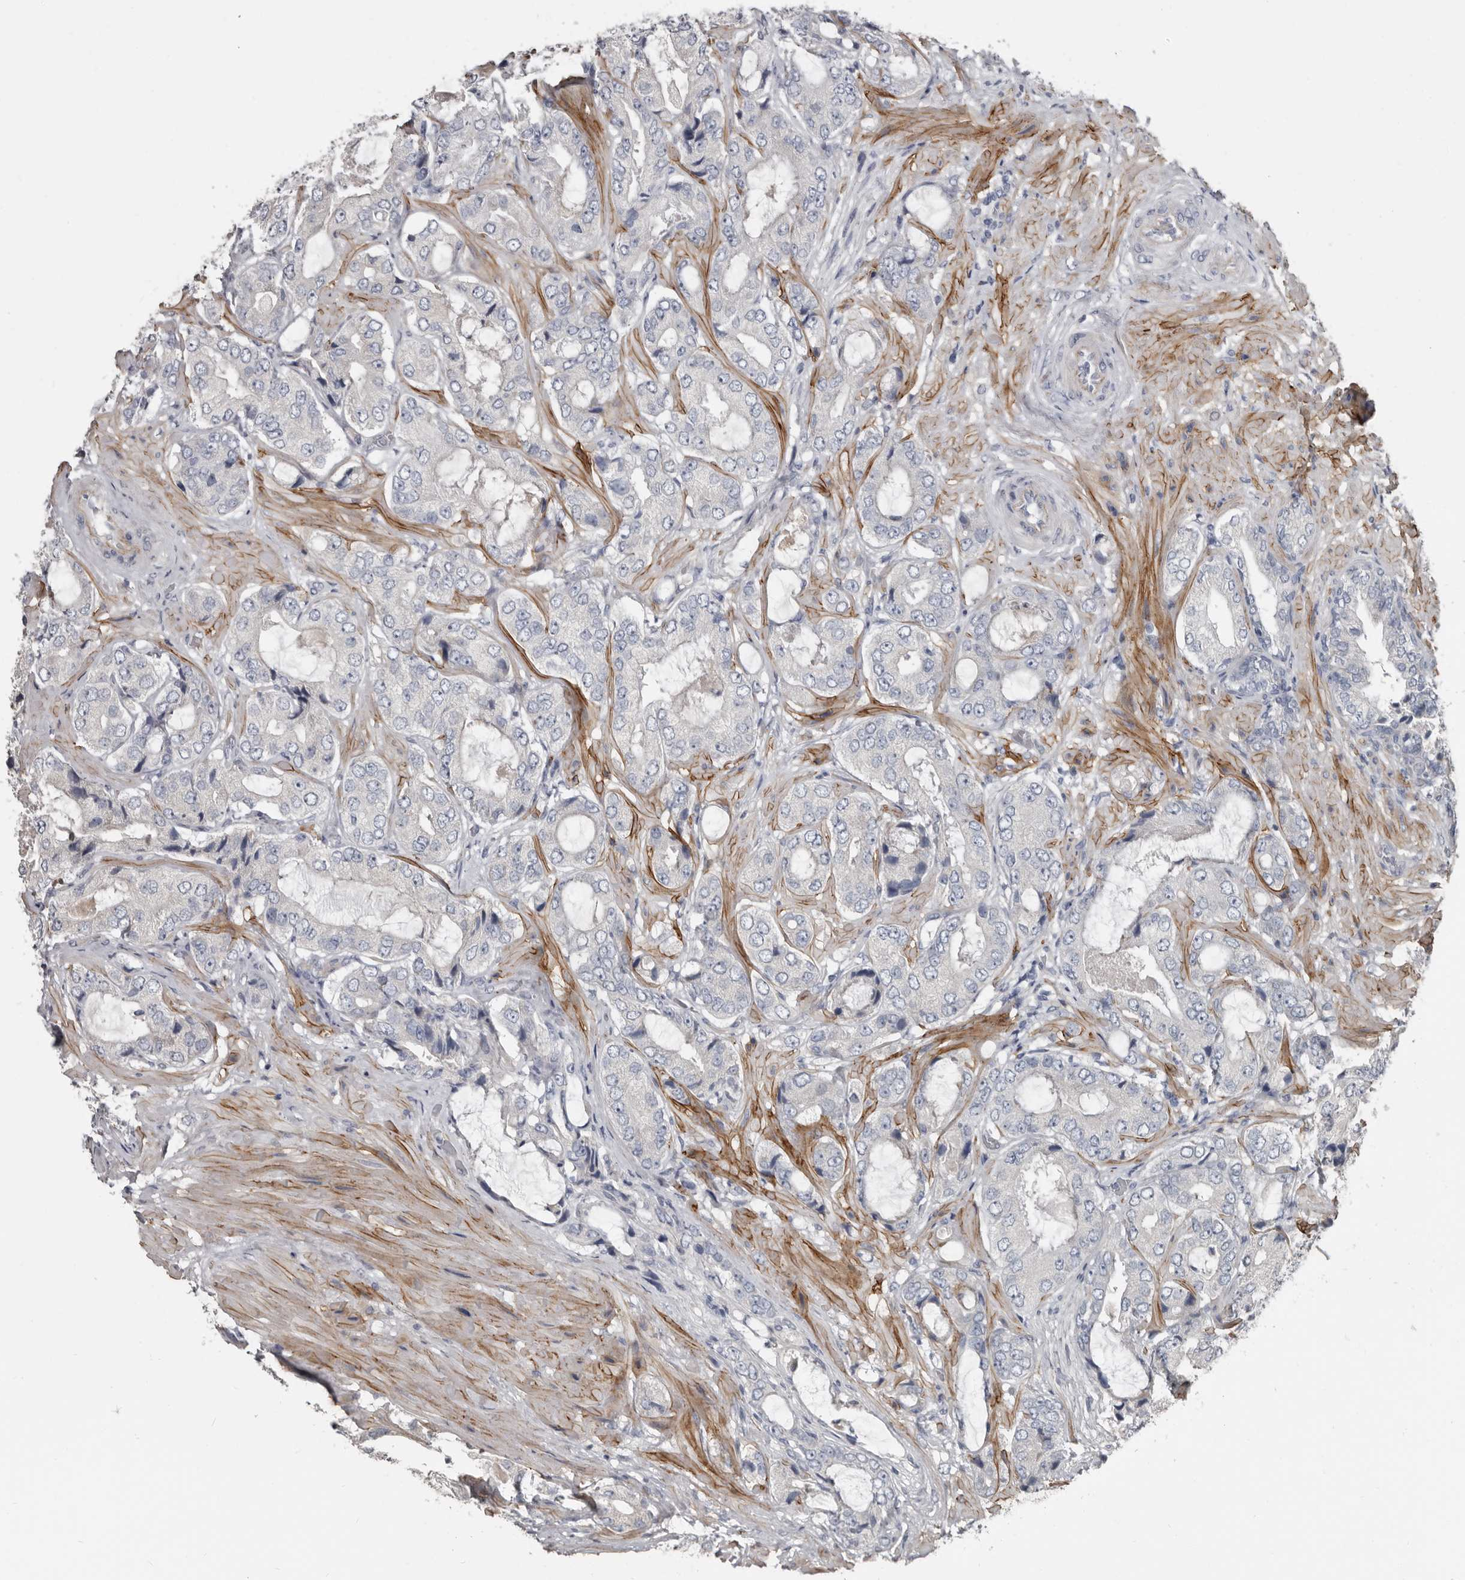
{"staining": {"intensity": "negative", "quantity": "none", "location": "none"}, "tissue": "prostate cancer", "cell_type": "Tumor cells", "image_type": "cancer", "snomed": [{"axis": "morphology", "description": "Adenocarcinoma, High grade"}, {"axis": "topography", "description": "Prostate"}], "caption": "Prostate cancer (high-grade adenocarcinoma) was stained to show a protein in brown. There is no significant expression in tumor cells.", "gene": "ZNF114", "patient": {"sex": "male", "age": 59}}